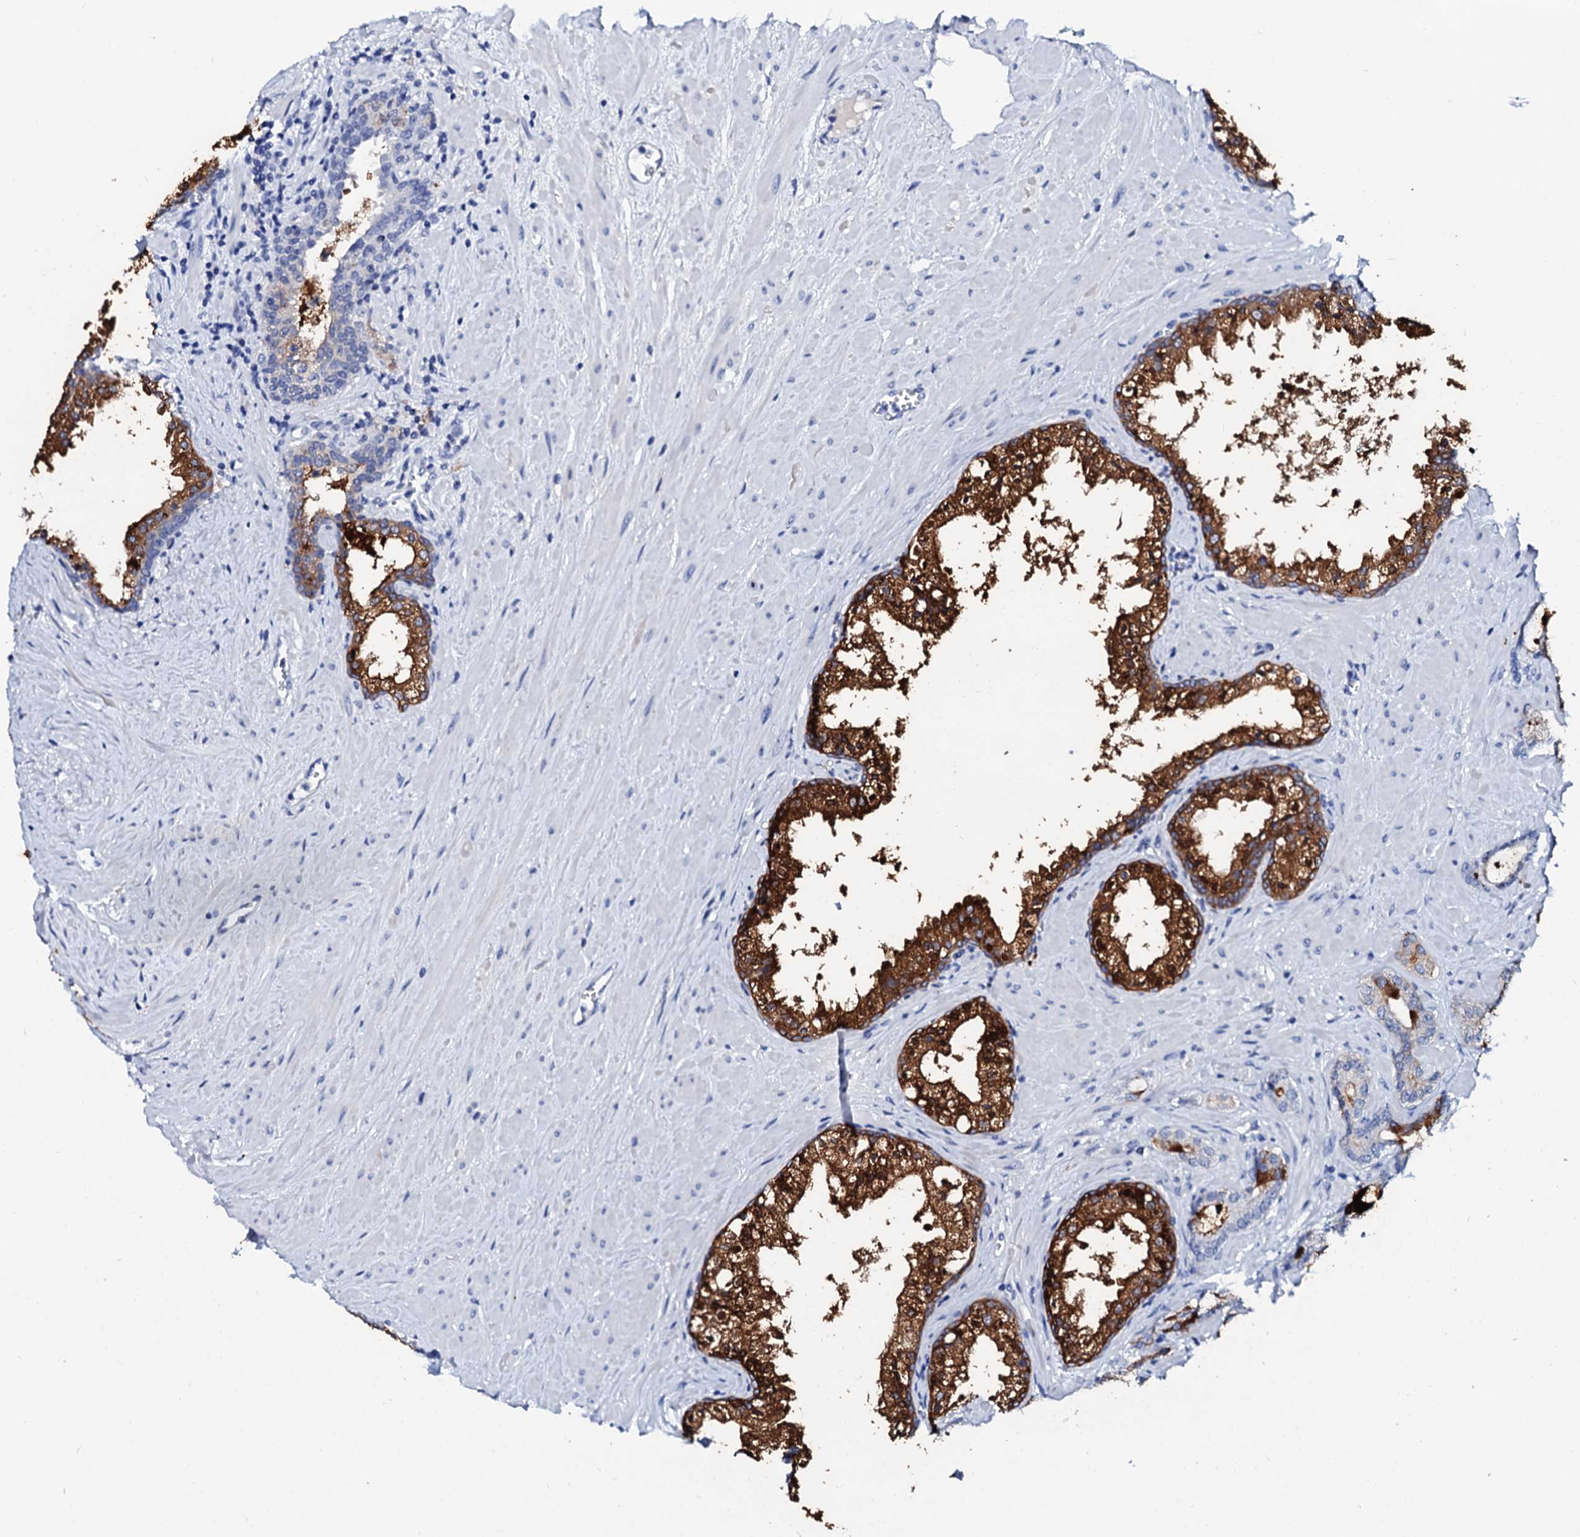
{"staining": {"intensity": "strong", "quantity": "<25%", "location": "cytoplasmic/membranous"}, "tissue": "prostate cancer", "cell_type": "Tumor cells", "image_type": "cancer", "snomed": [{"axis": "morphology", "description": "Adenocarcinoma, High grade"}, {"axis": "topography", "description": "Prostate"}], "caption": "A brown stain shows strong cytoplasmic/membranous staining of a protein in human prostate cancer (high-grade adenocarcinoma) tumor cells. The protein is shown in brown color, while the nuclei are stained blue.", "gene": "SPATA19", "patient": {"sex": "male", "age": 64}}